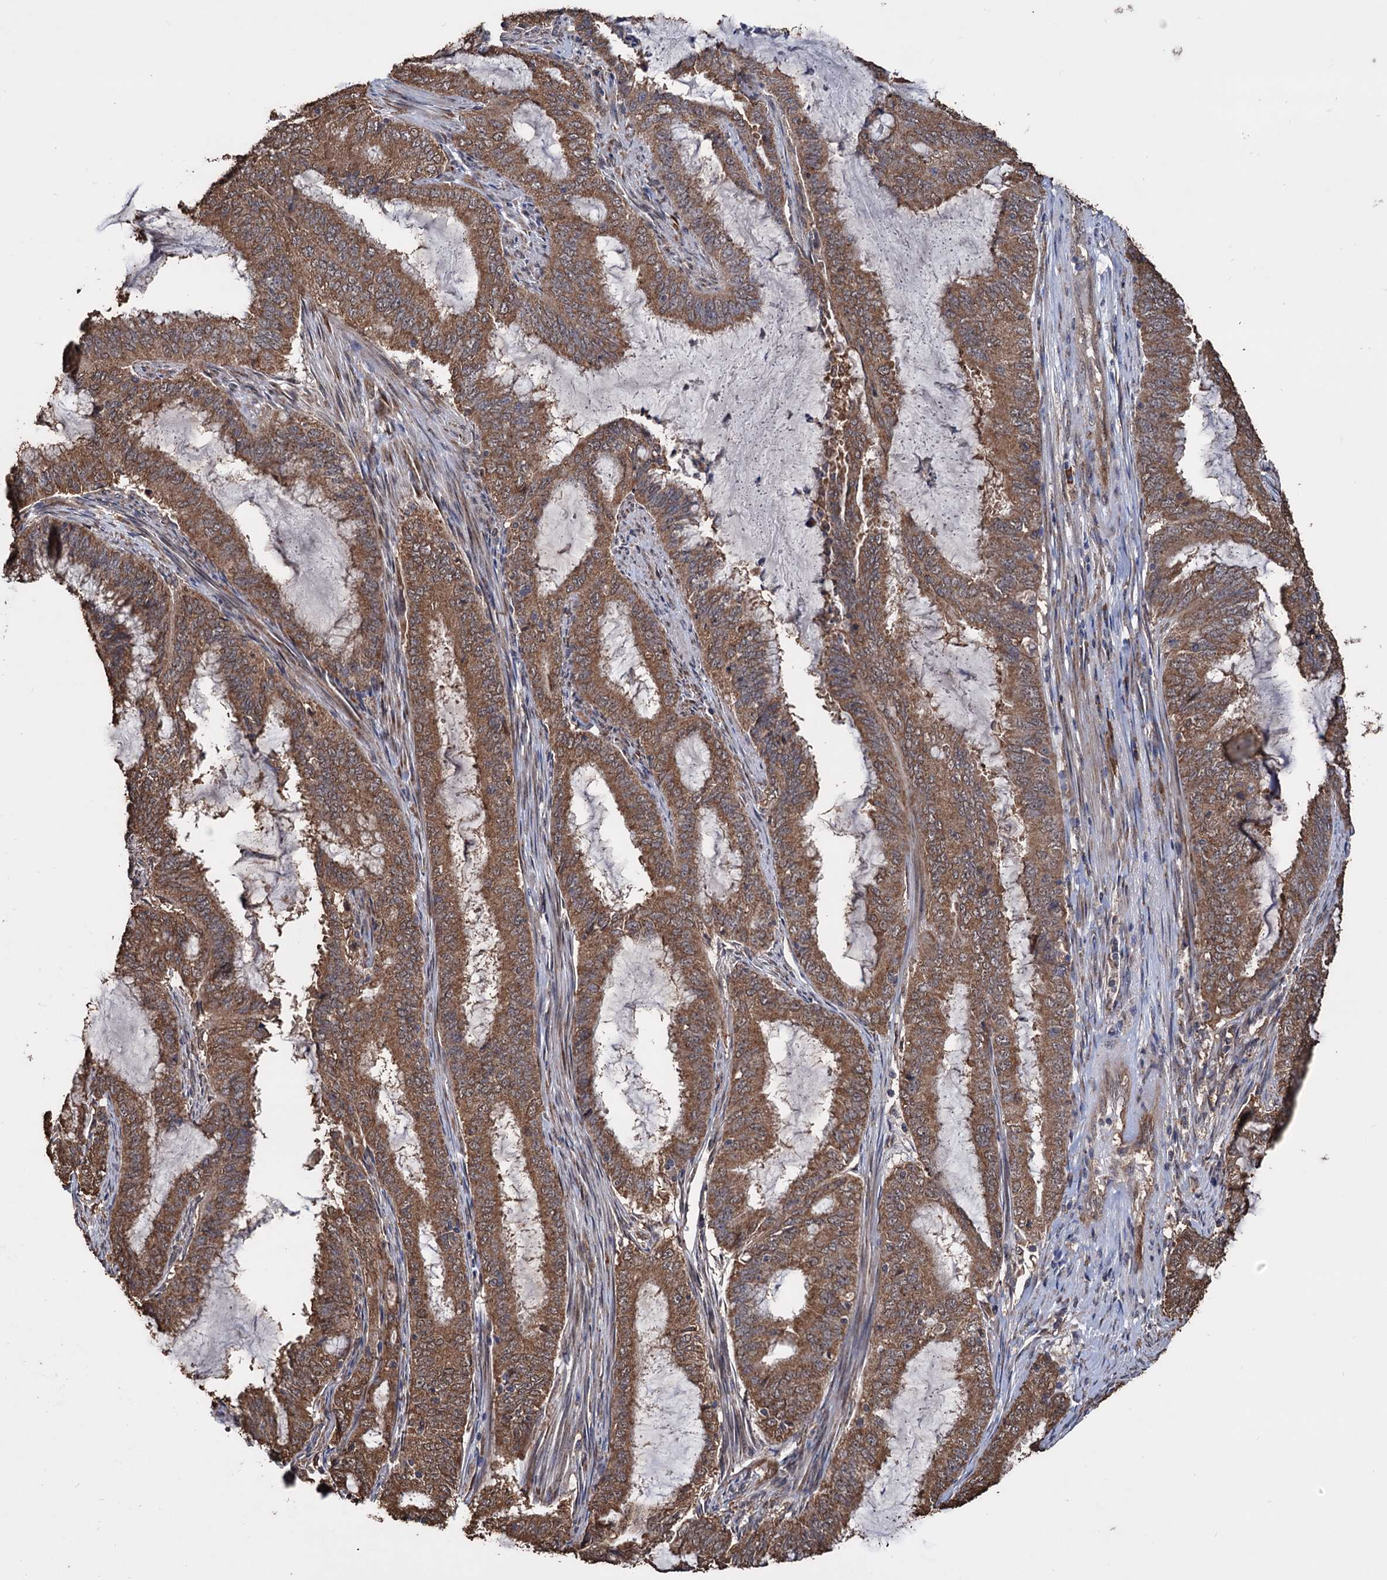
{"staining": {"intensity": "moderate", "quantity": ">75%", "location": "cytoplasmic/membranous"}, "tissue": "endometrial cancer", "cell_type": "Tumor cells", "image_type": "cancer", "snomed": [{"axis": "morphology", "description": "Adenocarcinoma, NOS"}, {"axis": "topography", "description": "Endometrium"}], "caption": "Immunohistochemical staining of endometrial cancer (adenocarcinoma) displays medium levels of moderate cytoplasmic/membranous staining in about >75% of tumor cells. Nuclei are stained in blue.", "gene": "TBC1D12", "patient": {"sex": "female", "age": 51}}